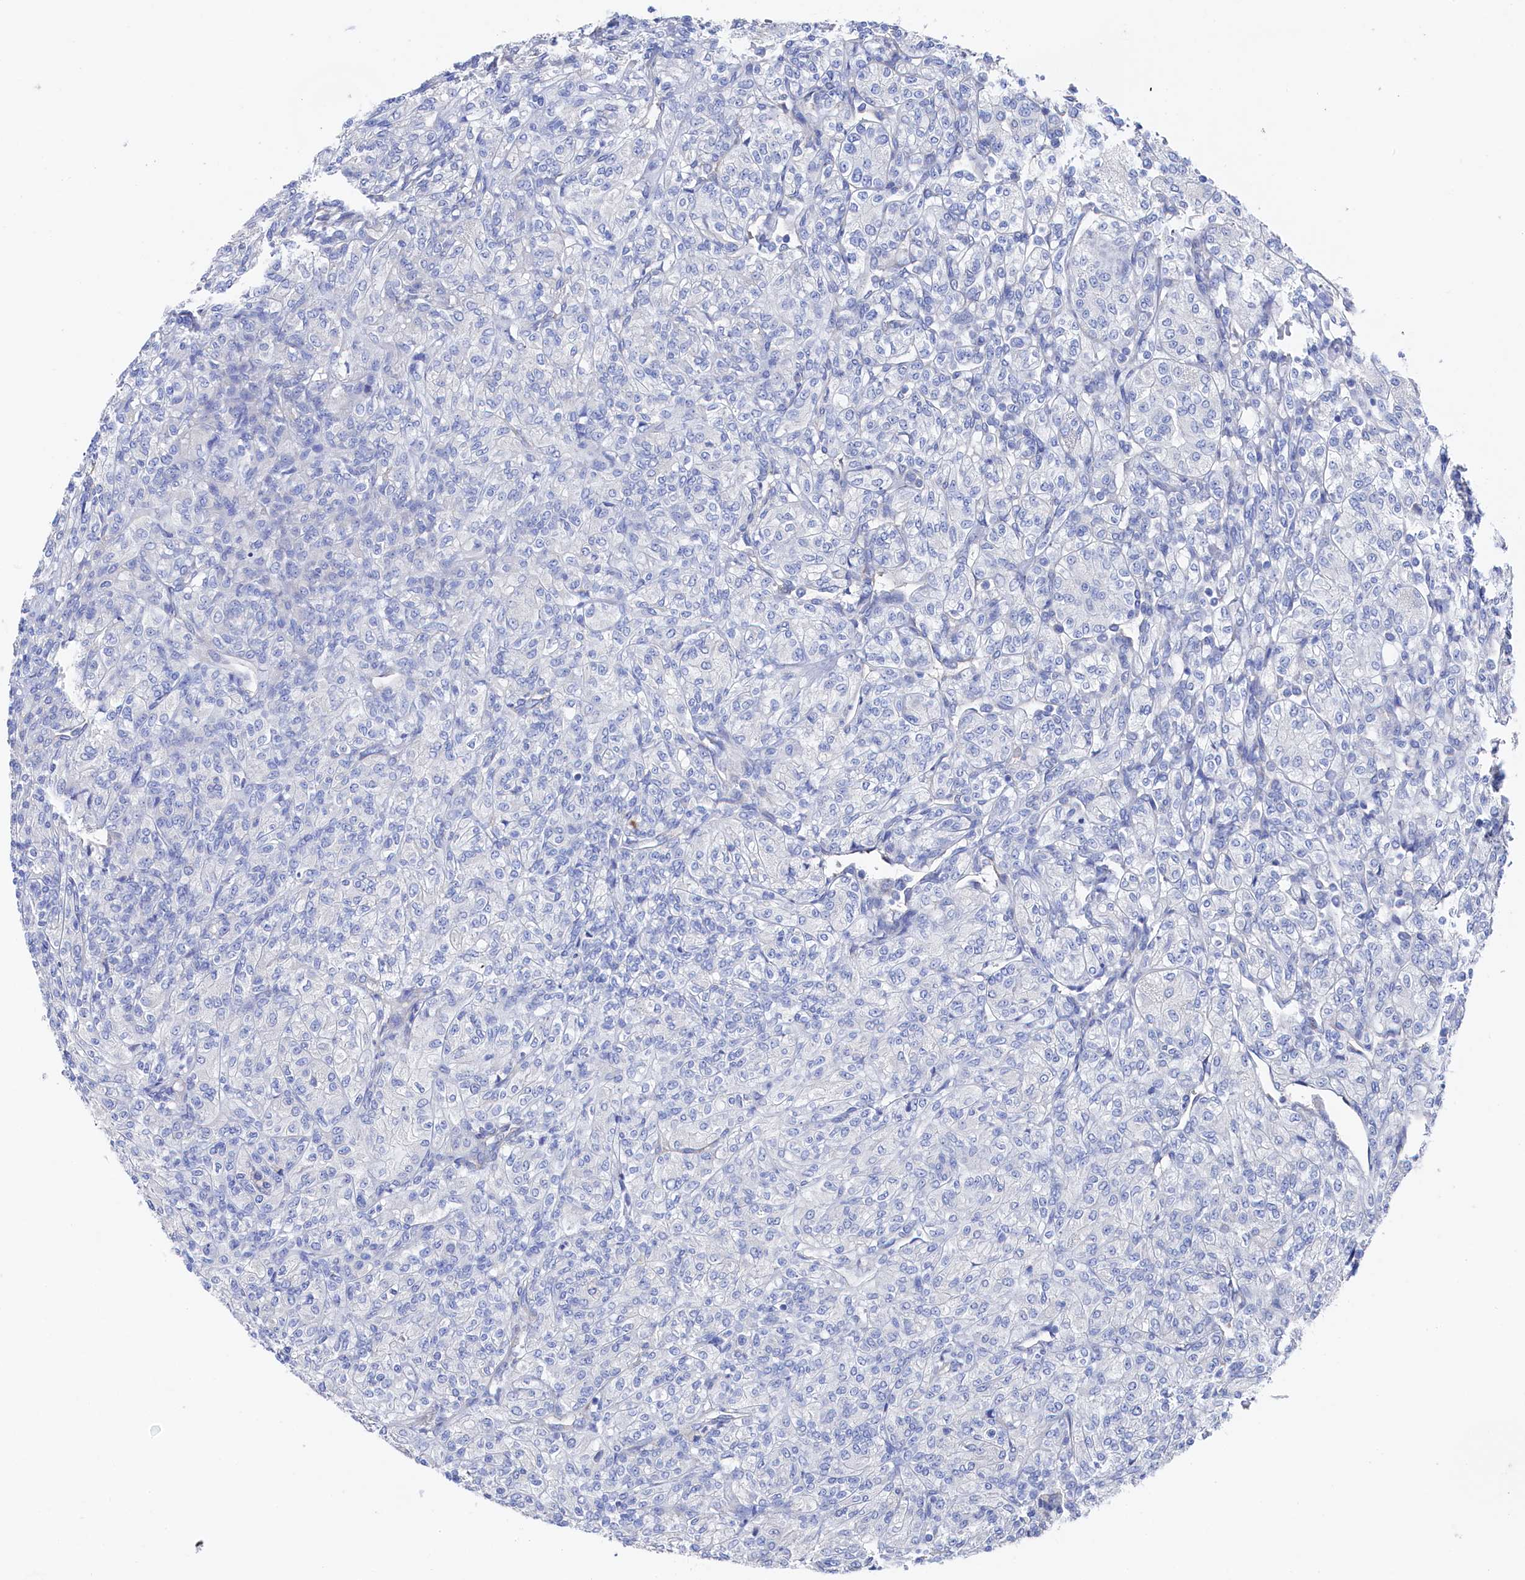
{"staining": {"intensity": "negative", "quantity": "none", "location": "none"}, "tissue": "renal cancer", "cell_type": "Tumor cells", "image_type": "cancer", "snomed": [{"axis": "morphology", "description": "Adenocarcinoma, NOS"}, {"axis": "topography", "description": "Kidney"}], "caption": "There is no significant expression in tumor cells of renal cancer.", "gene": "TMOD2", "patient": {"sex": "male", "age": 77}}